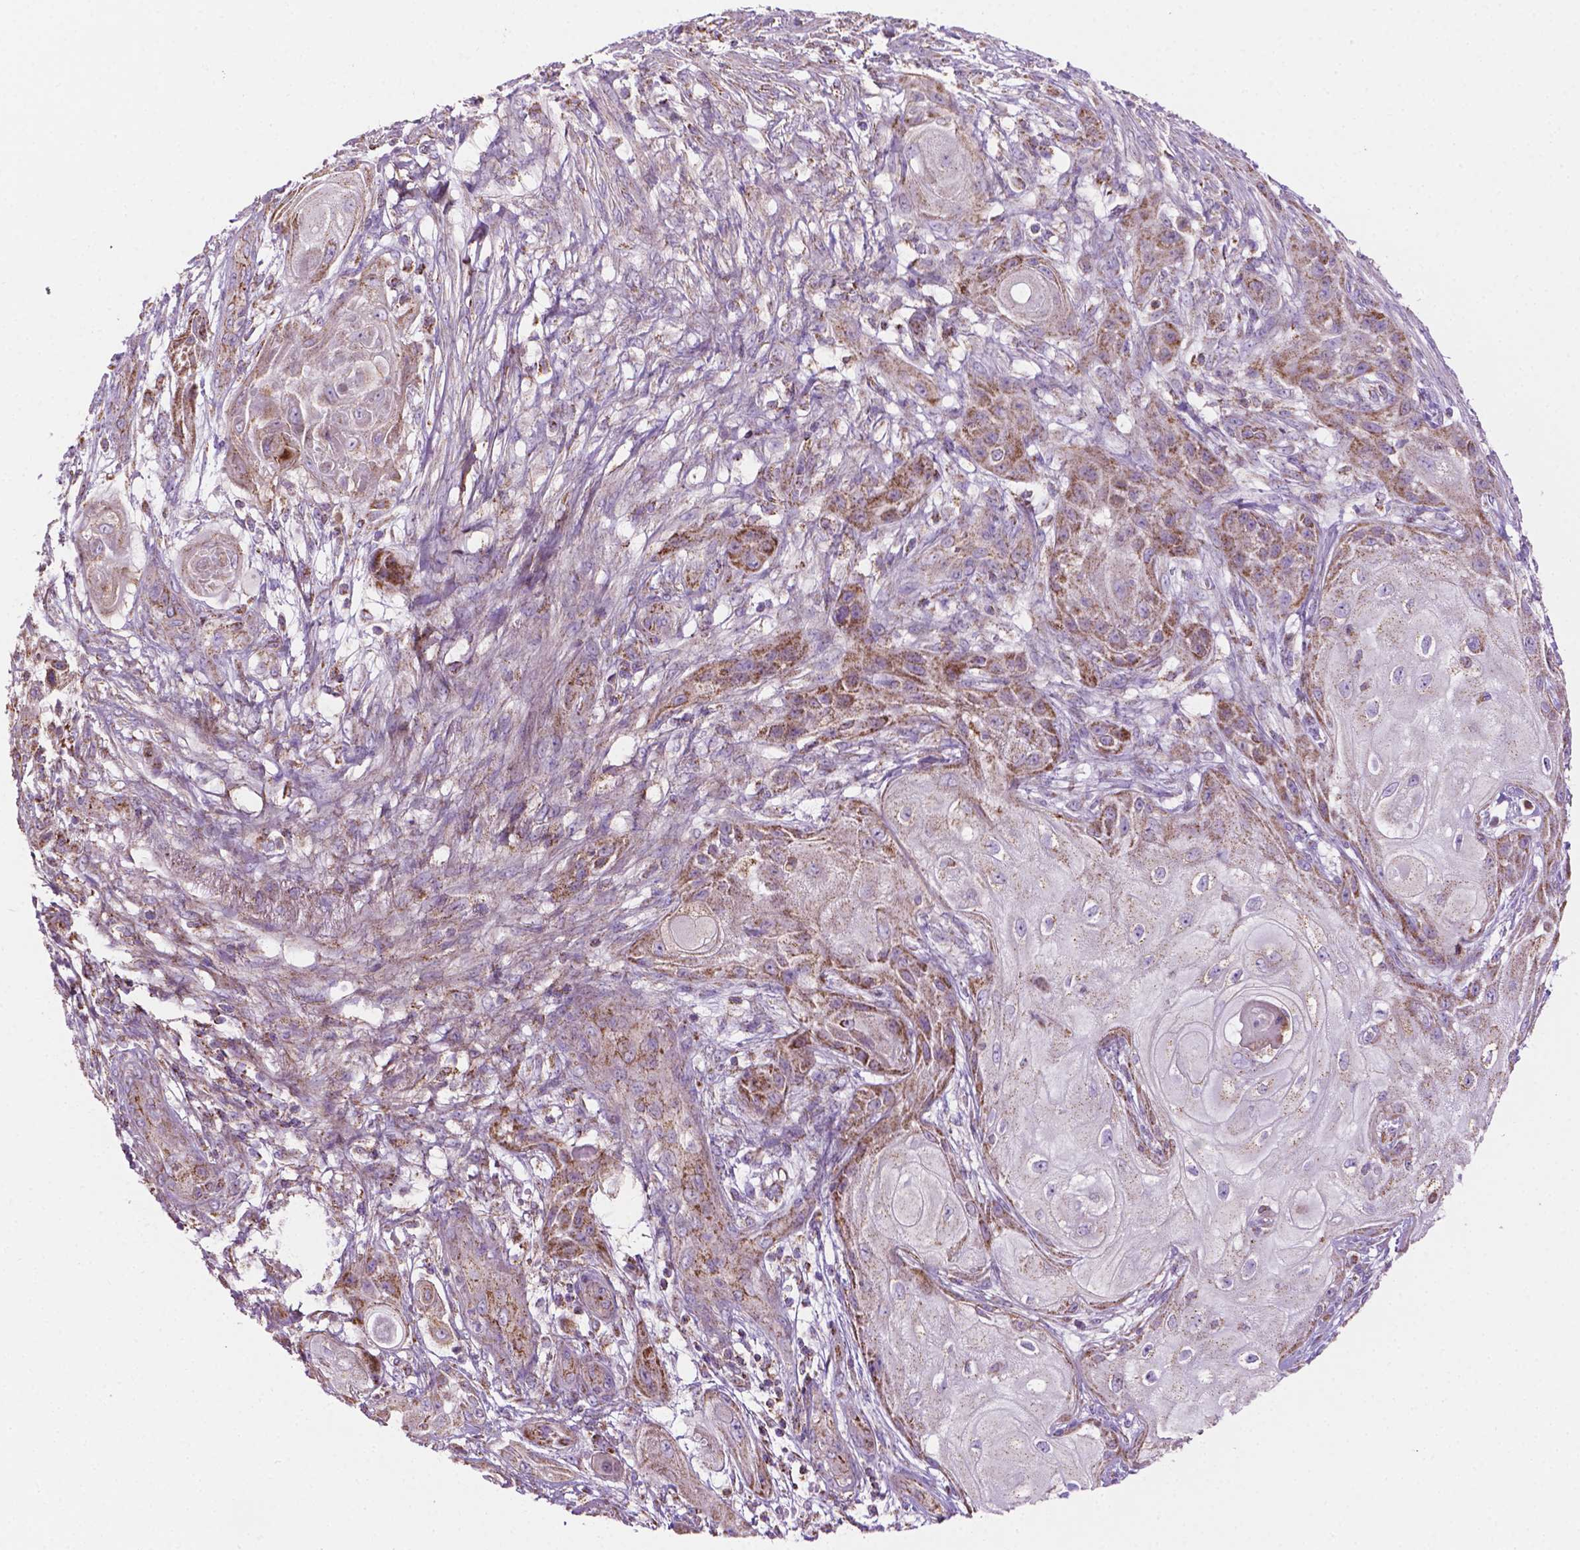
{"staining": {"intensity": "moderate", "quantity": ">75%", "location": "cytoplasmic/membranous"}, "tissue": "skin cancer", "cell_type": "Tumor cells", "image_type": "cancer", "snomed": [{"axis": "morphology", "description": "Squamous cell carcinoma, NOS"}, {"axis": "topography", "description": "Skin"}], "caption": "Immunohistochemistry (IHC) of human skin squamous cell carcinoma reveals medium levels of moderate cytoplasmic/membranous positivity in about >75% of tumor cells.", "gene": "PIBF1", "patient": {"sex": "male", "age": 62}}